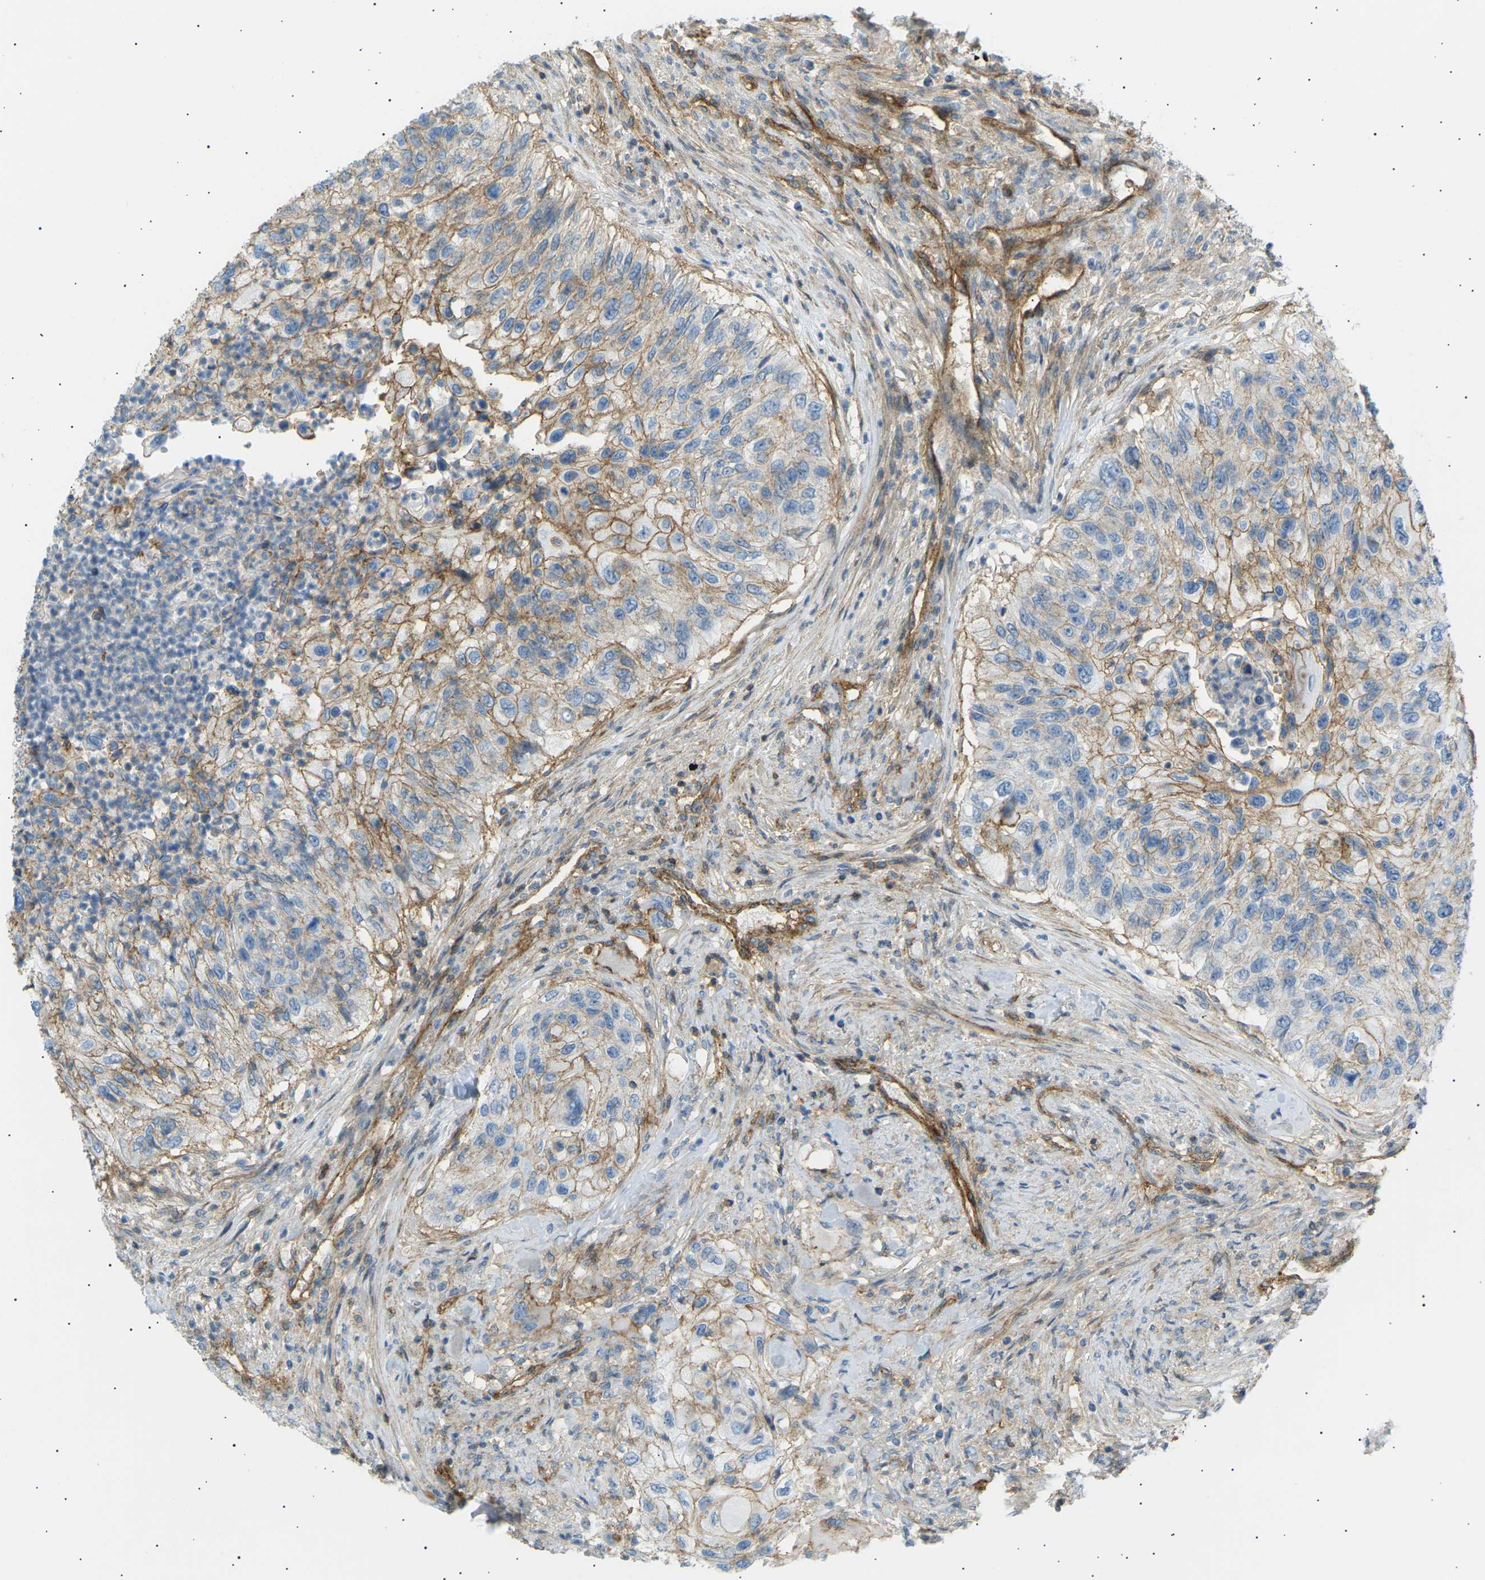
{"staining": {"intensity": "moderate", "quantity": "25%-75%", "location": "cytoplasmic/membranous"}, "tissue": "urothelial cancer", "cell_type": "Tumor cells", "image_type": "cancer", "snomed": [{"axis": "morphology", "description": "Urothelial carcinoma, High grade"}, {"axis": "topography", "description": "Urinary bladder"}], "caption": "Tumor cells exhibit medium levels of moderate cytoplasmic/membranous expression in approximately 25%-75% of cells in urothelial cancer. (Brightfield microscopy of DAB IHC at high magnification).", "gene": "ATP2B4", "patient": {"sex": "female", "age": 60}}